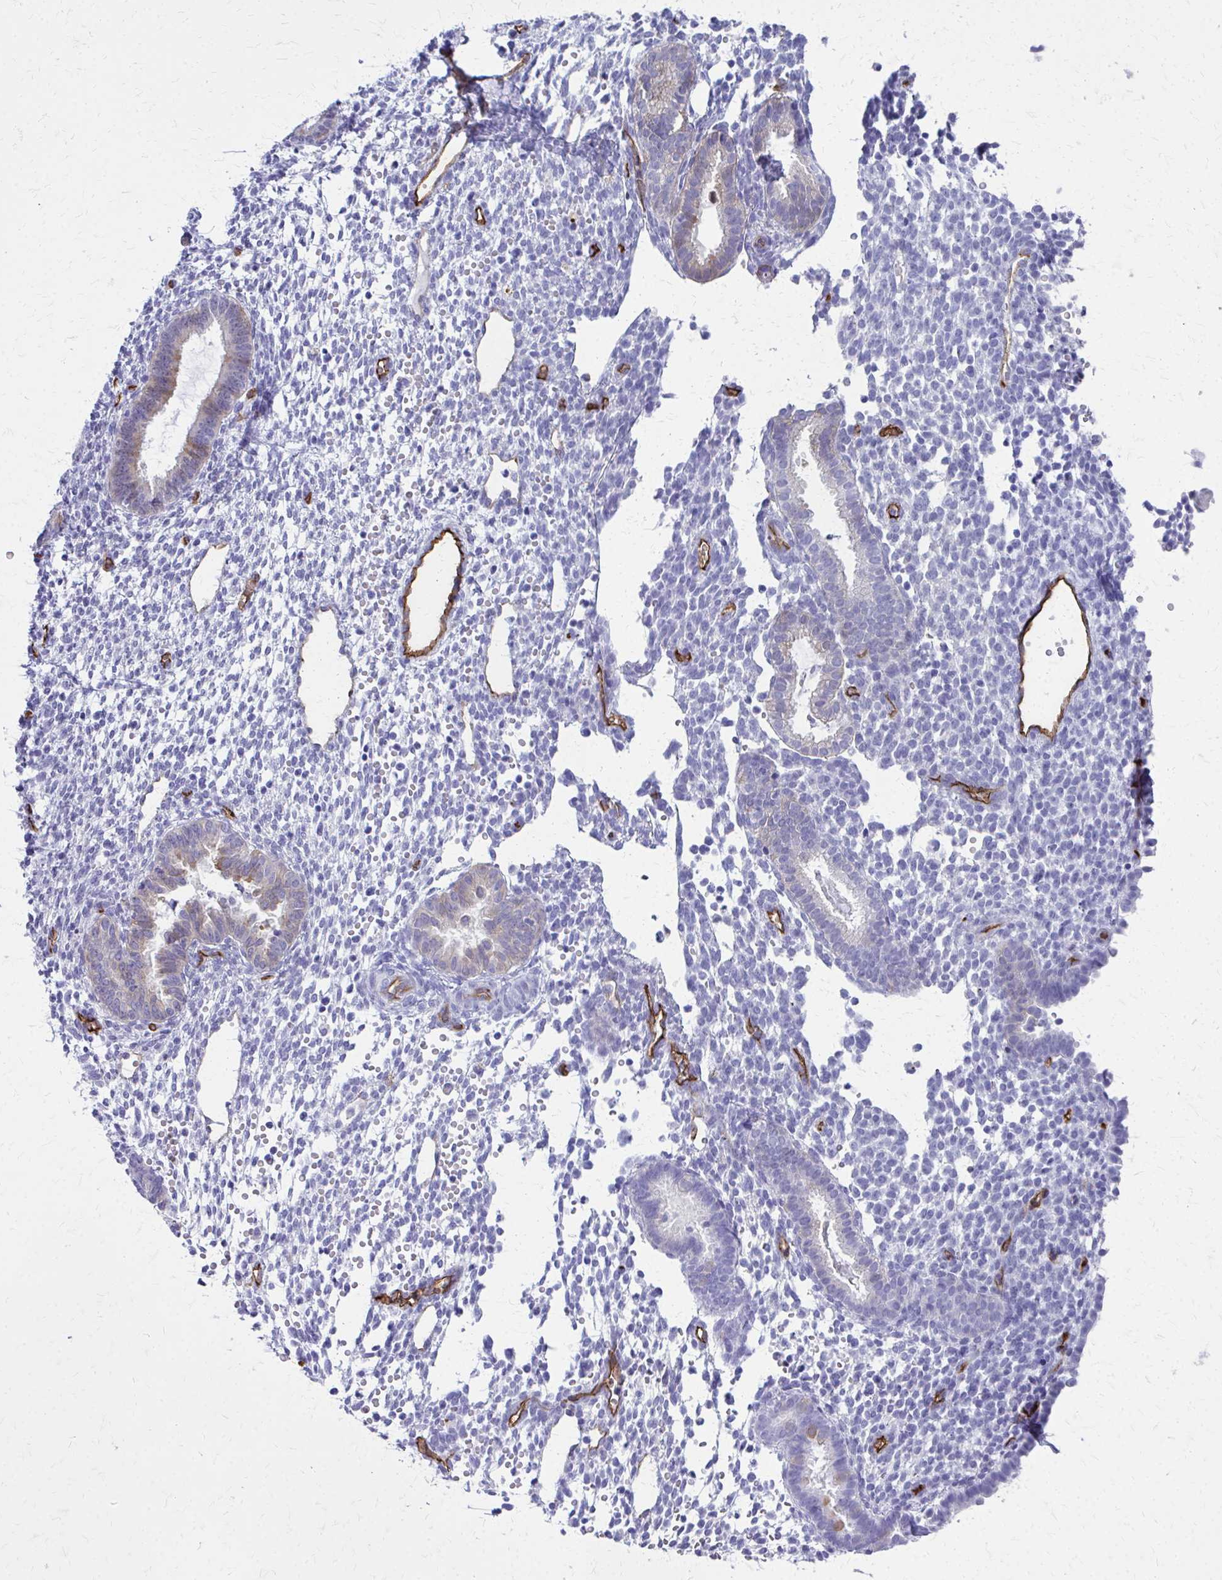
{"staining": {"intensity": "negative", "quantity": "none", "location": "none"}, "tissue": "endometrium", "cell_type": "Cells in endometrial stroma", "image_type": "normal", "snomed": [{"axis": "morphology", "description": "Normal tissue, NOS"}, {"axis": "topography", "description": "Endometrium"}], "caption": "A high-resolution histopathology image shows immunohistochemistry staining of unremarkable endometrium, which reveals no significant staining in cells in endometrial stroma. (DAB IHC, high magnification).", "gene": "TPSG1", "patient": {"sex": "female", "age": 36}}